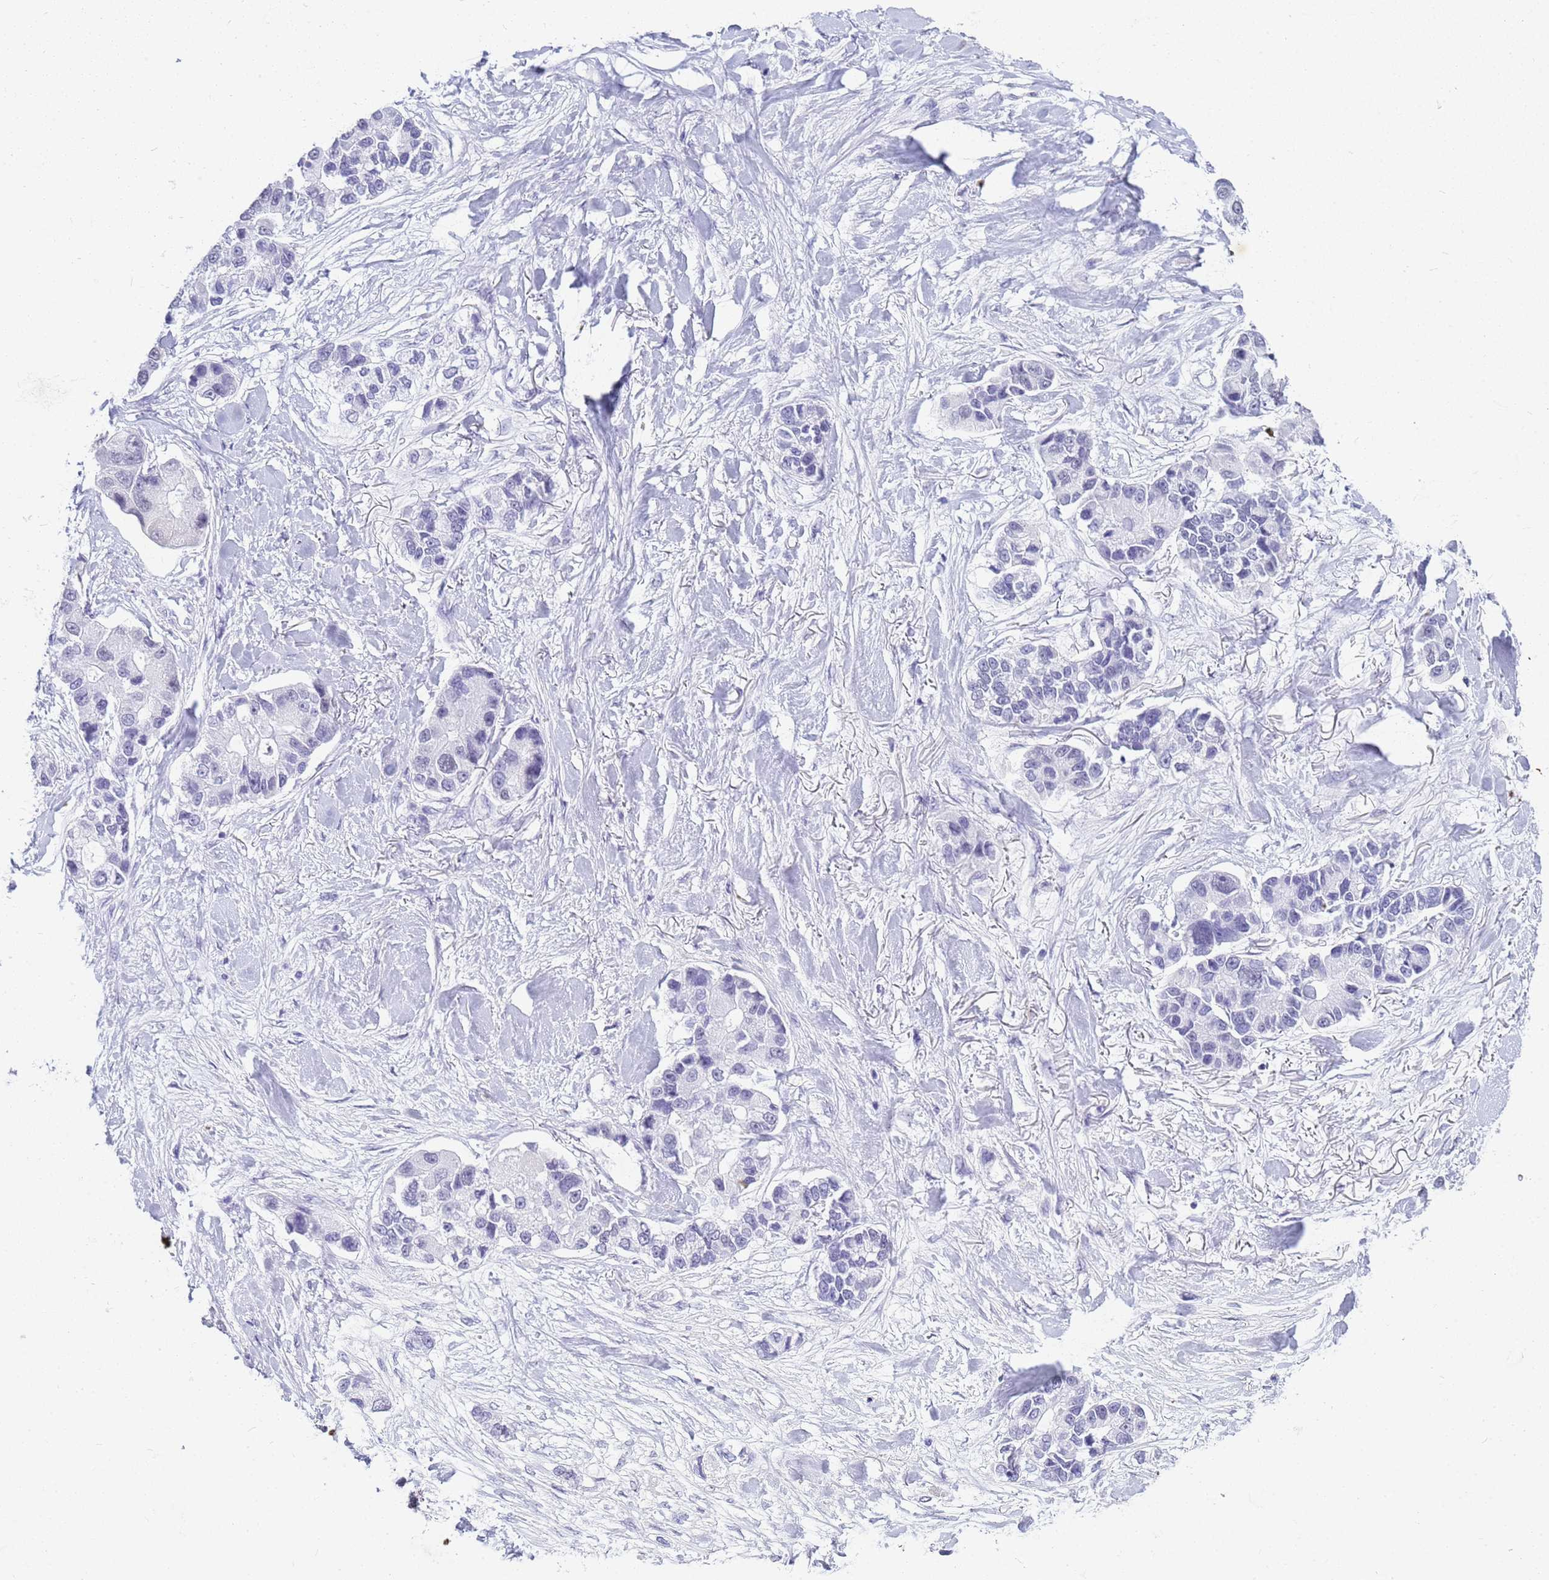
{"staining": {"intensity": "negative", "quantity": "none", "location": "none"}, "tissue": "lung cancer", "cell_type": "Tumor cells", "image_type": "cancer", "snomed": [{"axis": "morphology", "description": "Adenocarcinoma, NOS"}, {"axis": "topography", "description": "Lung"}], "caption": "Immunohistochemistry histopathology image of neoplastic tissue: human adenocarcinoma (lung) stained with DAB (3,3'-diaminobenzidine) exhibits no significant protein expression in tumor cells.", "gene": "SLC7A9", "patient": {"sex": "female", "age": 54}}